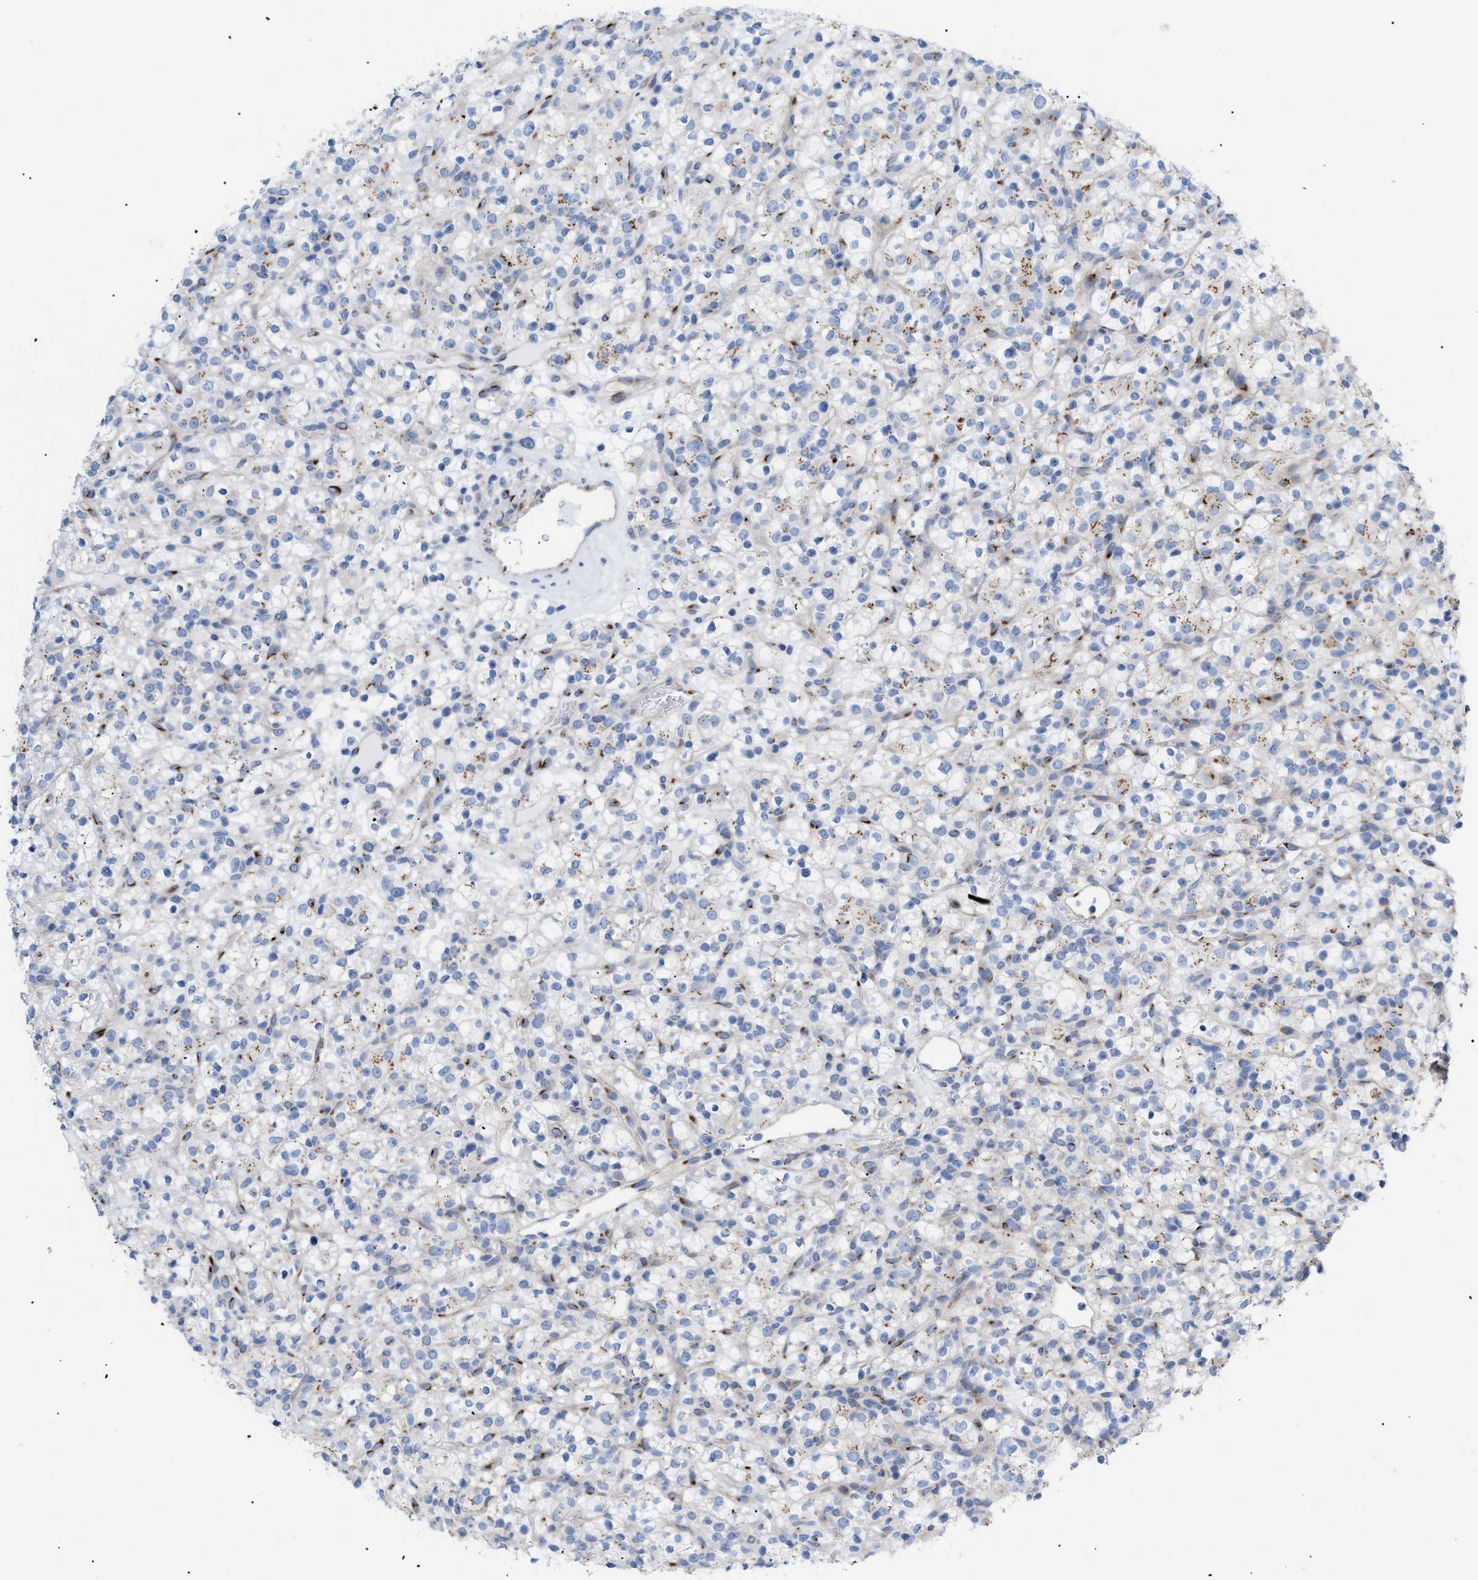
{"staining": {"intensity": "moderate", "quantity": "25%-75%", "location": "cytoplasmic/membranous"}, "tissue": "renal cancer", "cell_type": "Tumor cells", "image_type": "cancer", "snomed": [{"axis": "morphology", "description": "Normal tissue, NOS"}, {"axis": "morphology", "description": "Adenocarcinoma, NOS"}, {"axis": "topography", "description": "Kidney"}], "caption": "This is a micrograph of immunohistochemistry (IHC) staining of renal cancer, which shows moderate positivity in the cytoplasmic/membranous of tumor cells.", "gene": "TMEM17", "patient": {"sex": "female", "age": 72}}